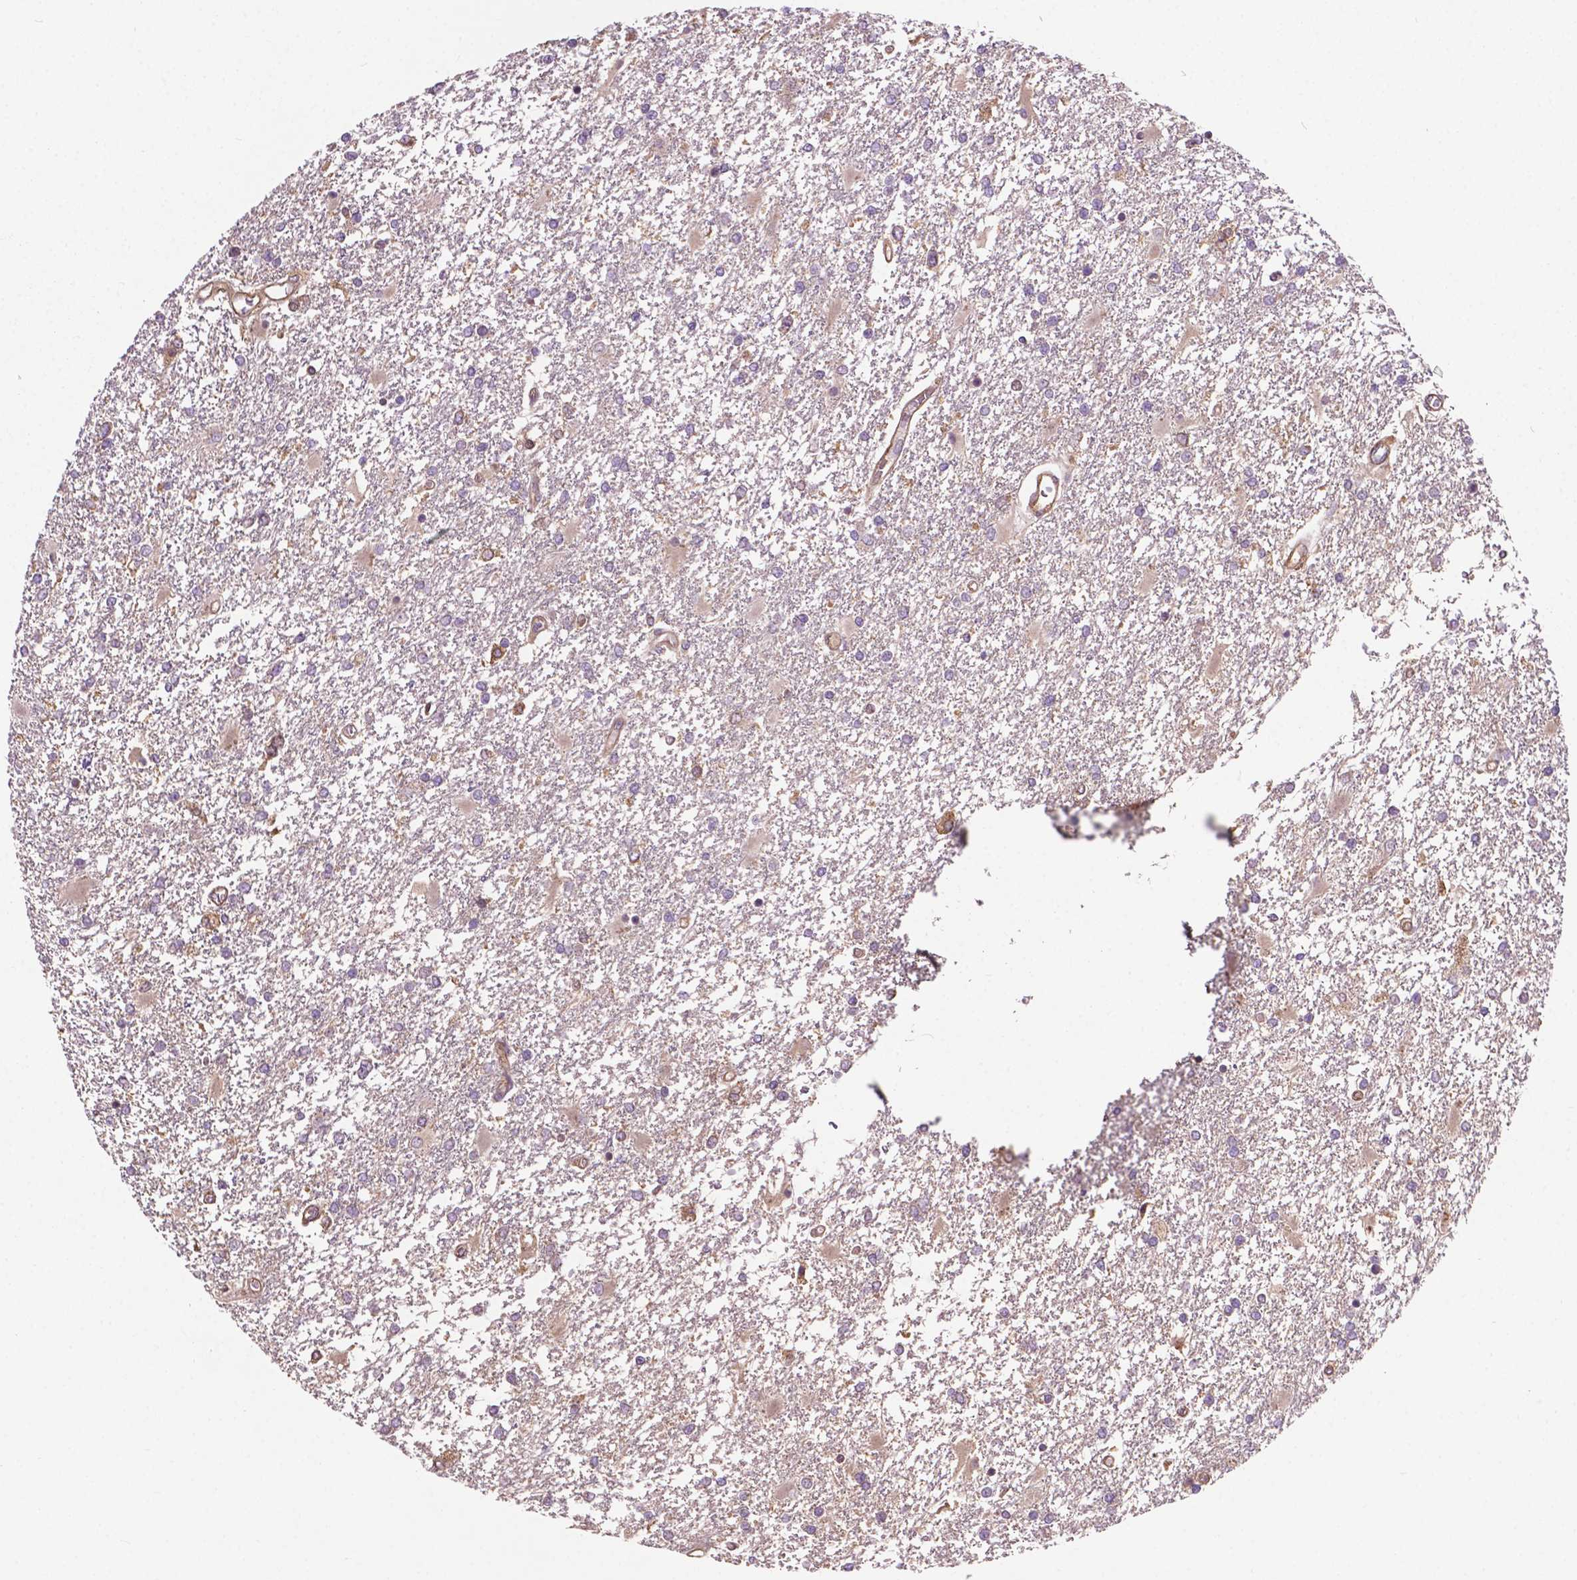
{"staining": {"intensity": "negative", "quantity": "none", "location": "none"}, "tissue": "glioma", "cell_type": "Tumor cells", "image_type": "cancer", "snomed": [{"axis": "morphology", "description": "Glioma, malignant, High grade"}, {"axis": "topography", "description": "Cerebral cortex"}], "caption": "This is an immunohistochemistry micrograph of human malignant high-grade glioma. There is no expression in tumor cells.", "gene": "GJA9", "patient": {"sex": "male", "age": 79}}